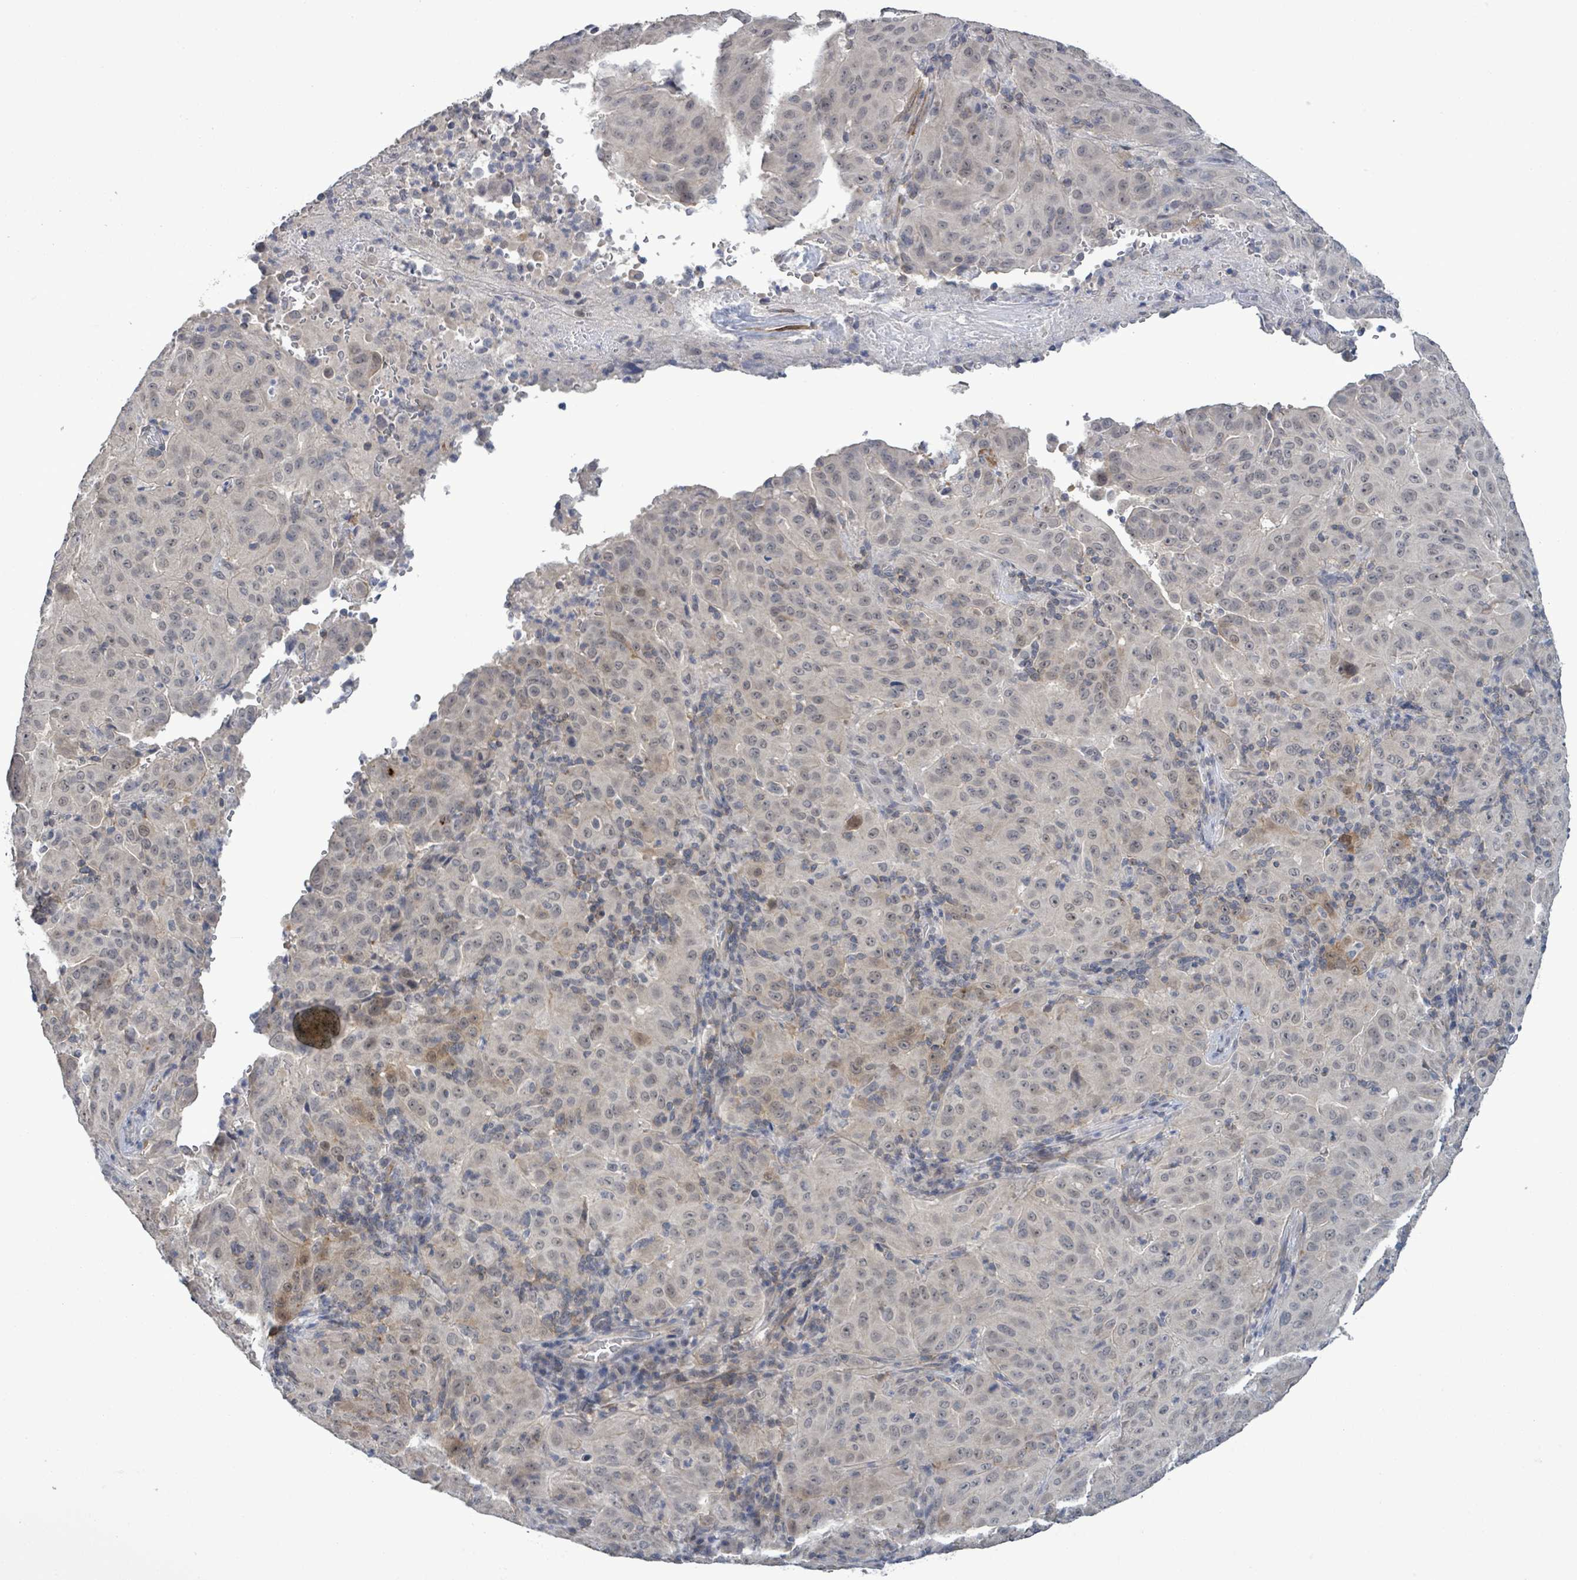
{"staining": {"intensity": "negative", "quantity": "none", "location": "none"}, "tissue": "pancreatic cancer", "cell_type": "Tumor cells", "image_type": "cancer", "snomed": [{"axis": "morphology", "description": "Adenocarcinoma, NOS"}, {"axis": "topography", "description": "Pancreas"}], "caption": "Photomicrograph shows no significant protein positivity in tumor cells of pancreatic cancer.", "gene": "AMMECR1", "patient": {"sex": "male", "age": 63}}